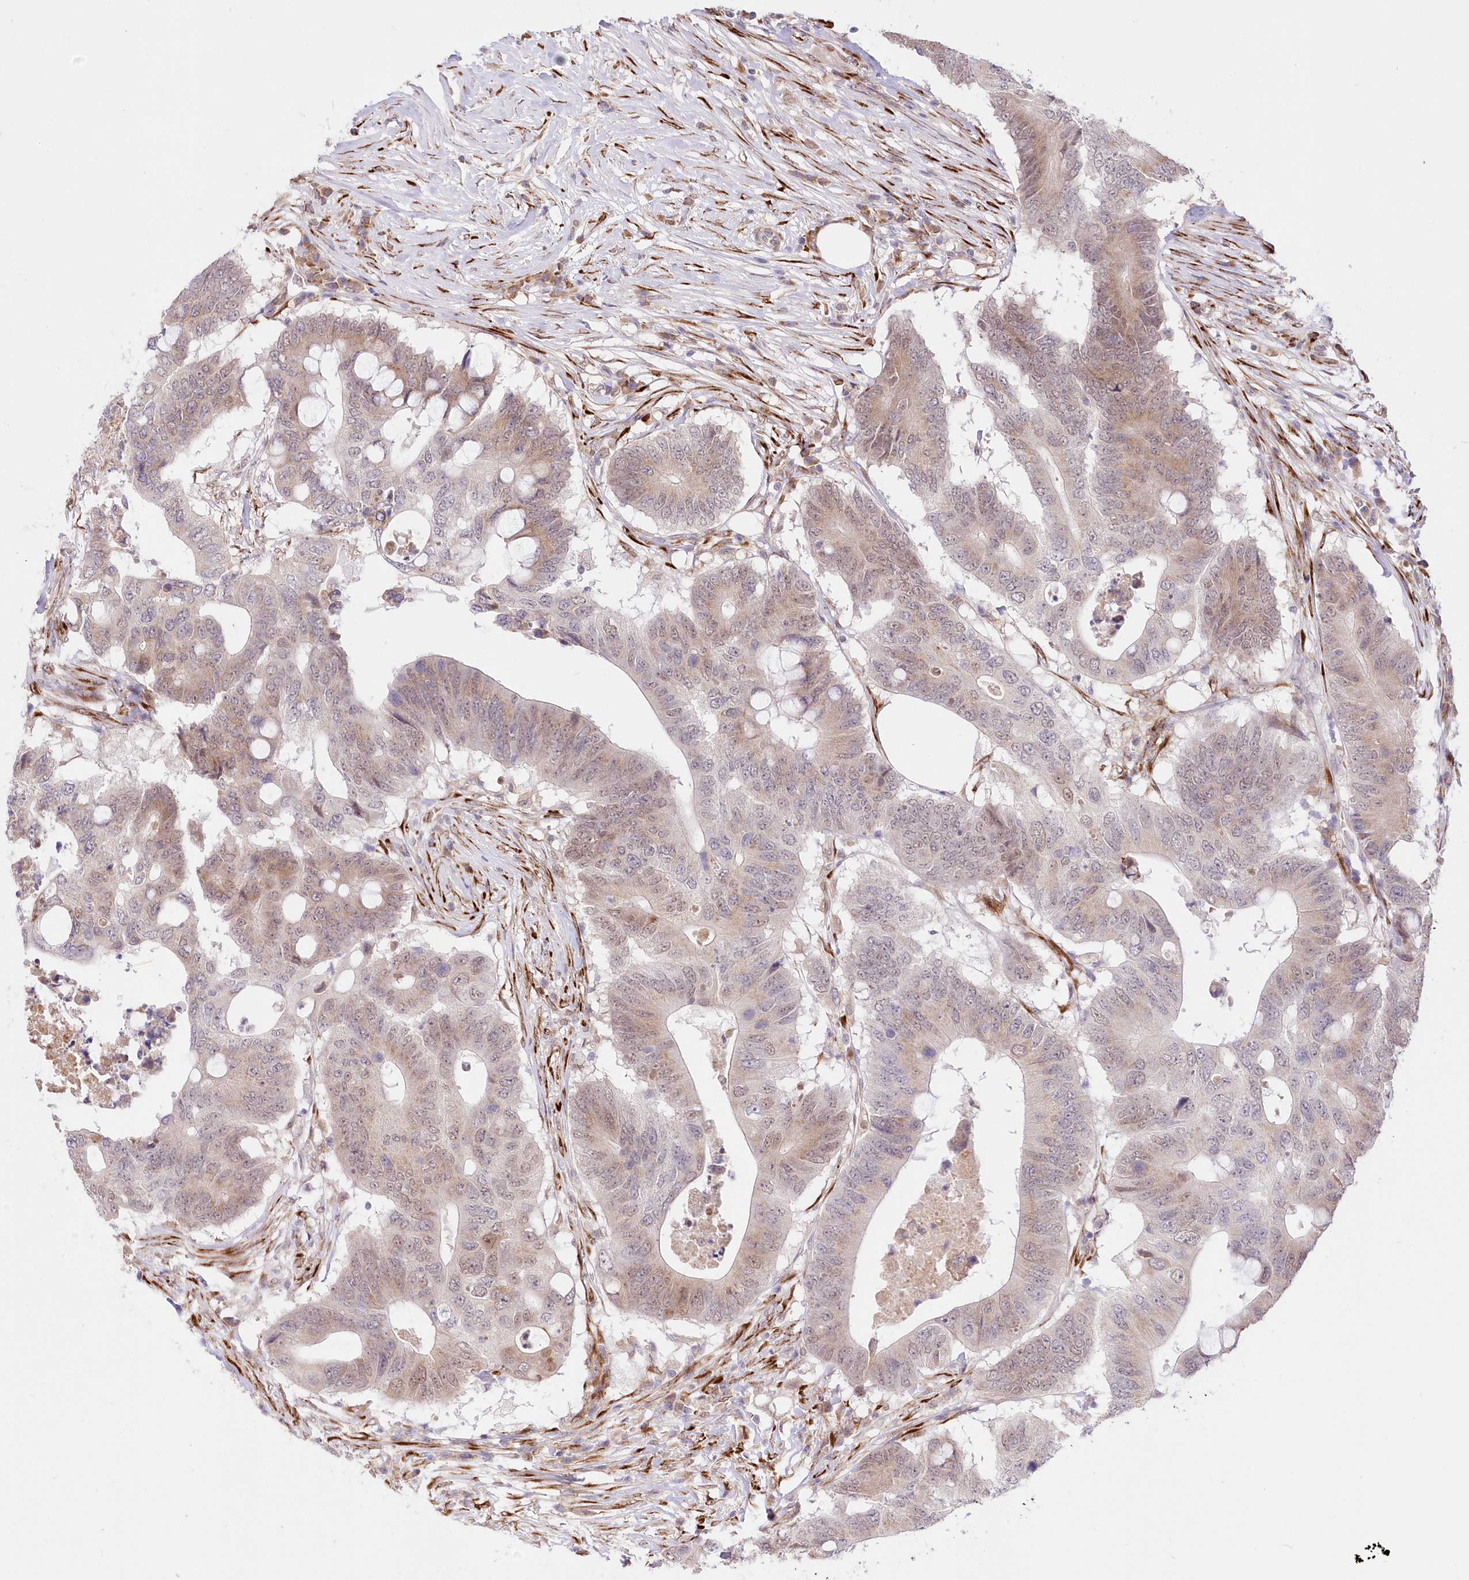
{"staining": {"intensity": "weak", "quantity": "<25%", "location": "cytoplasmic/membranous,nuclear"}, "tissue": "colorectal cancer", "cell_type": "Tumor cells", "image_type": "cancer", "snomed": [{"axis": "morphology", "description": "Adenocarcinoma, NOS"}, {"axis": "topography", "description": "Colon"}], "caption": "IHC histopathology image of human colorectal adenocarcinoma stained for a protein (brown), which displays no positivity in tumor cells. (DAB immunohistochemistry with hematoxylin counter stain).", "gene": "LDB1", "patient": {"sex": "male", "age": 71}}